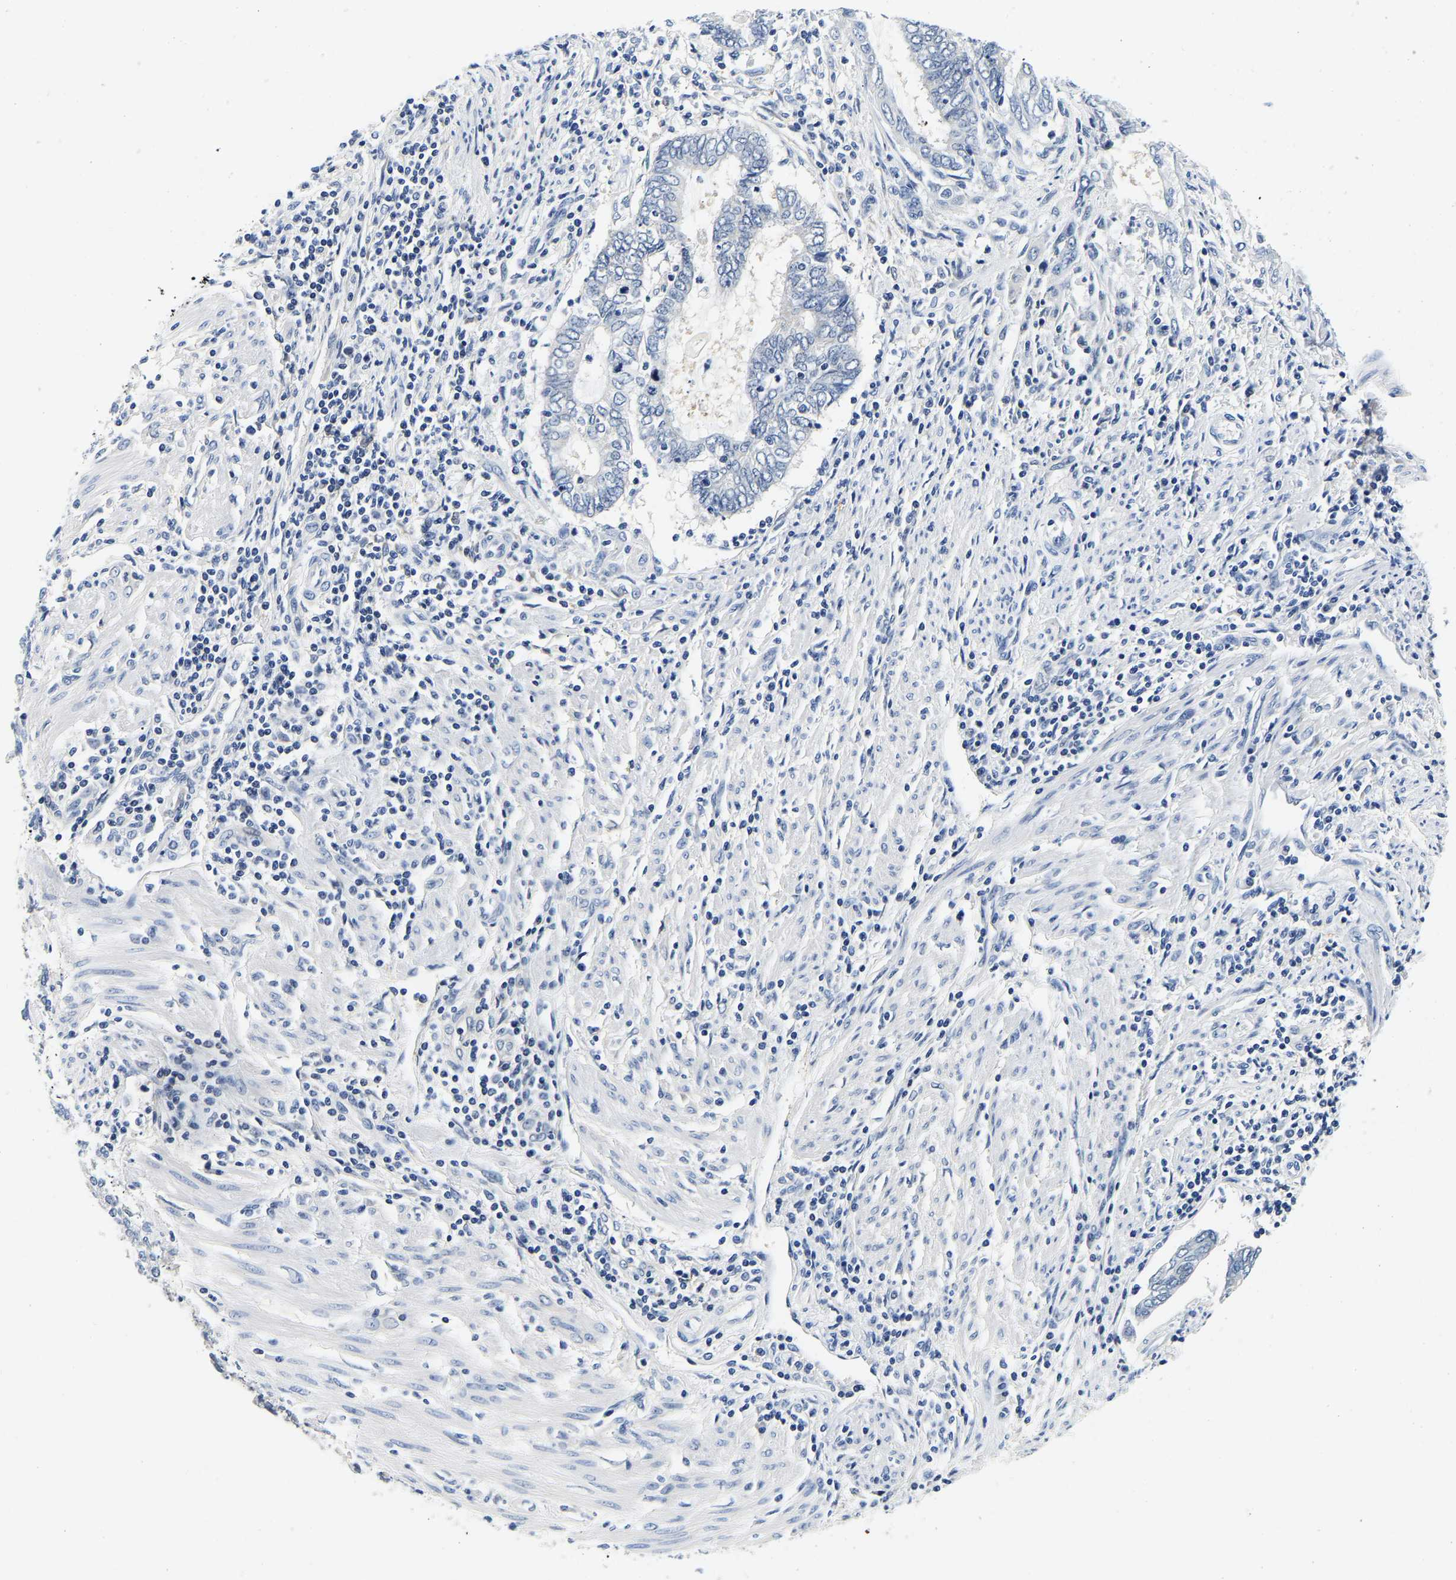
{"staining": {"intensity": "negative", "quantity": "none", "location": "none"}, "tissue": "endometrial cancer", "cell_type": "Tumor cells", "image_type": "cancer", "snomed": [{"axis": "morphology", "description": "Adenocarcinoma, NOS"}, {"axis": "topography", "description": "Uterus"}, {"axis": "topography", "description": "Endometrium"}], "caption": "Endometrial adenocarcinoma was stained to show a protein in brown. There is no significant positivity in tumor cells.", "gene": "UCHL3", "patient": {"sex": "female", "age": 70}}